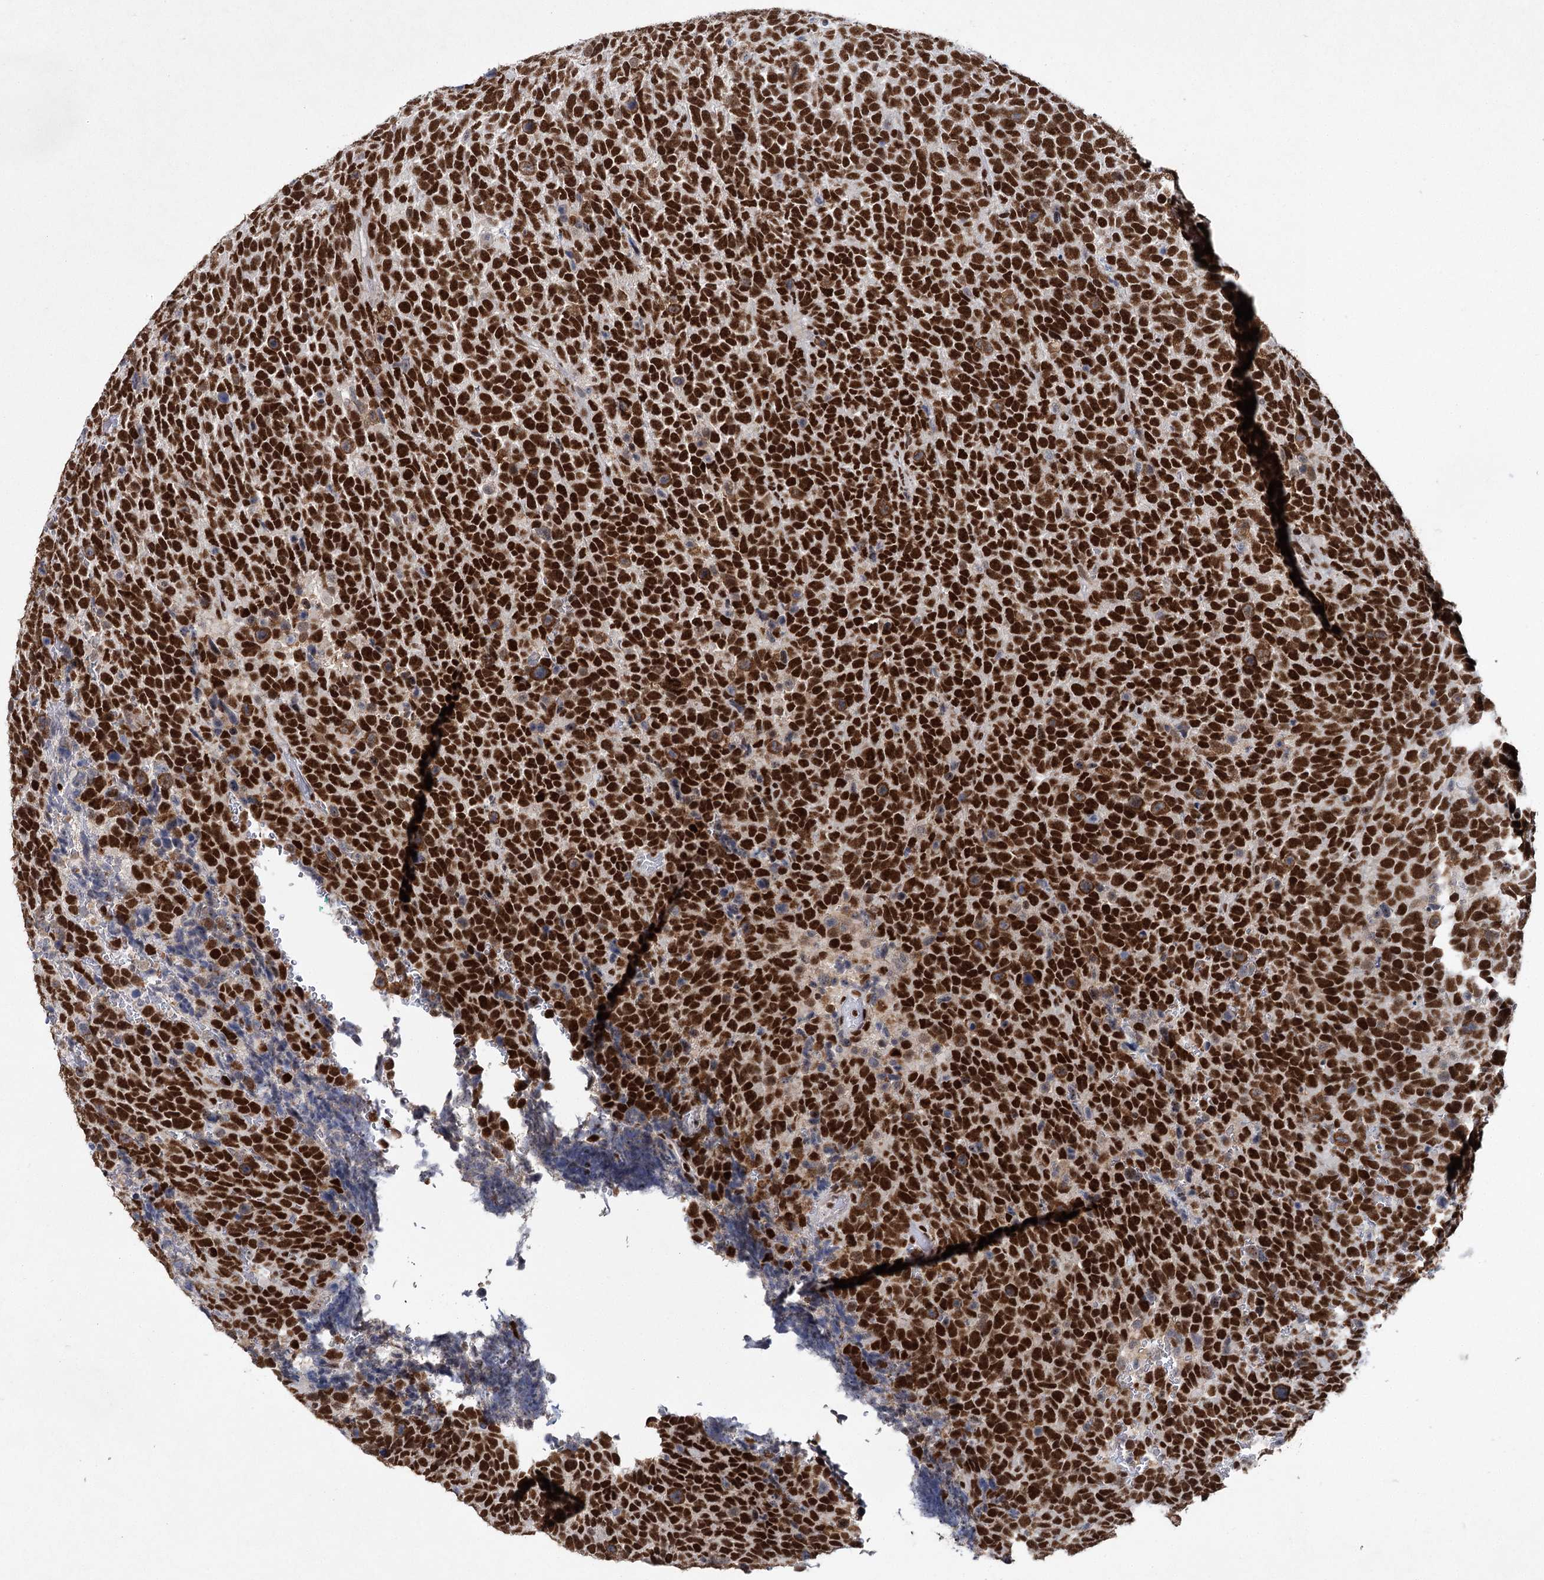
{"staining": {"intensity": "strong", "quantity": ">75%", "location": "nuclear"}, "tissue": "urothelial cancer", "cell_type": "Tumor cells", "image_type": "cancer", "snomed": [{"axis": "morphology", "description": "Urothelial carcinoma, High grade"}, {"axis": "topography", "description": "Urinary bladder"}], "caption": "High-grade urothelial carcinoma stained with a protein marker reveals strong staining in tumor cells.", "gene": "SCAF8", "patient": {"sex": "female", "age": 82}}